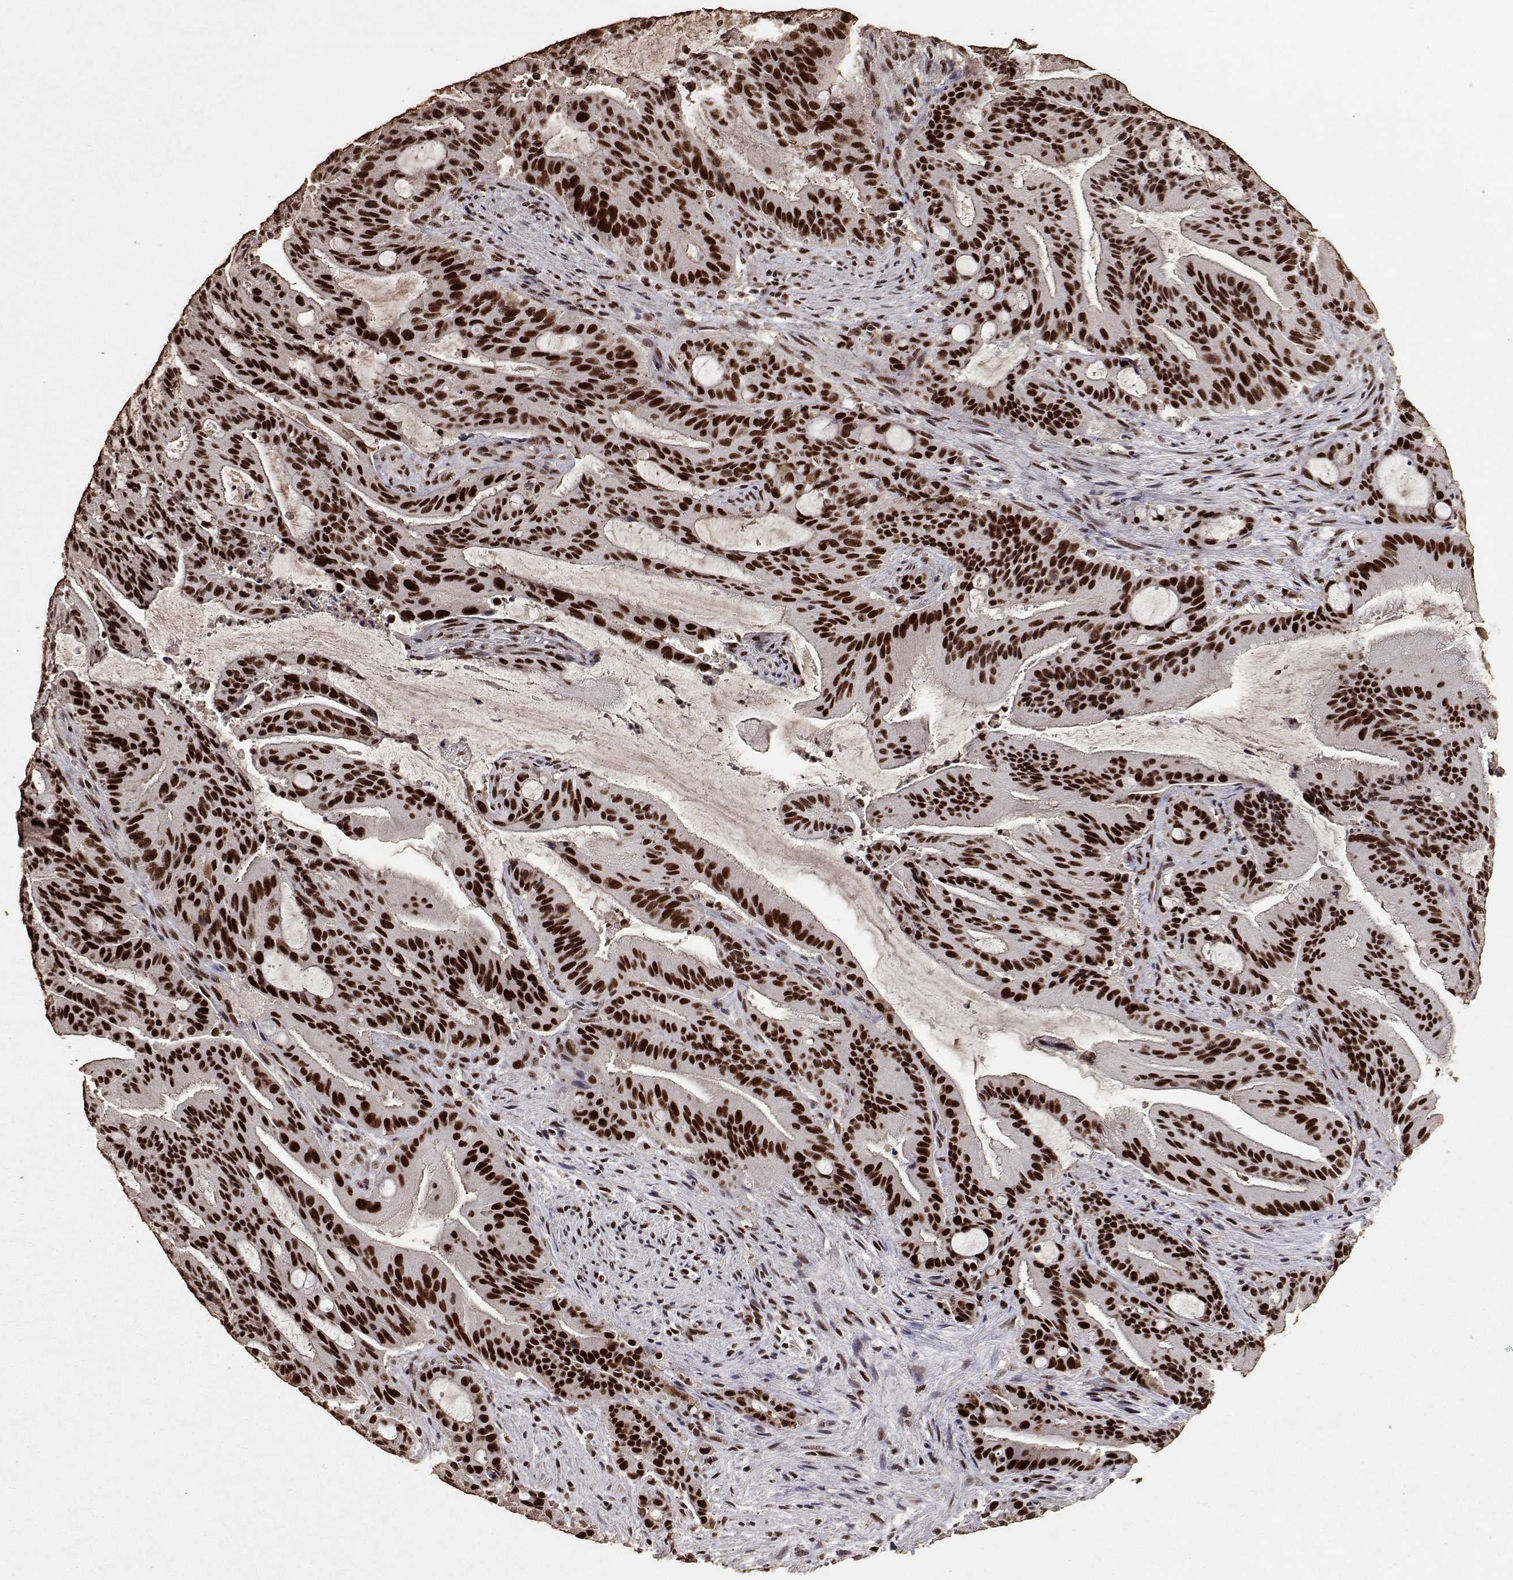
{"staining": {"intensity": "strong", "quantity": ">75%", "location": "nuclear"}, "tissue": "liver cancer", "cell_type": "Tumor cells", "image_type": "cancer", "snomed": [{"axis": "morphology", "description": "Cholangiocarcinoma"}, {"axis": "topography", "description": "Liver"}], "caption": "Liver cancer was stained to show a protein in brown. There is high levels of strong nuclear staining in about >75% of tumor cells.", "gene": "TOE1", "patient": {"sex": "female", "age": 73}}